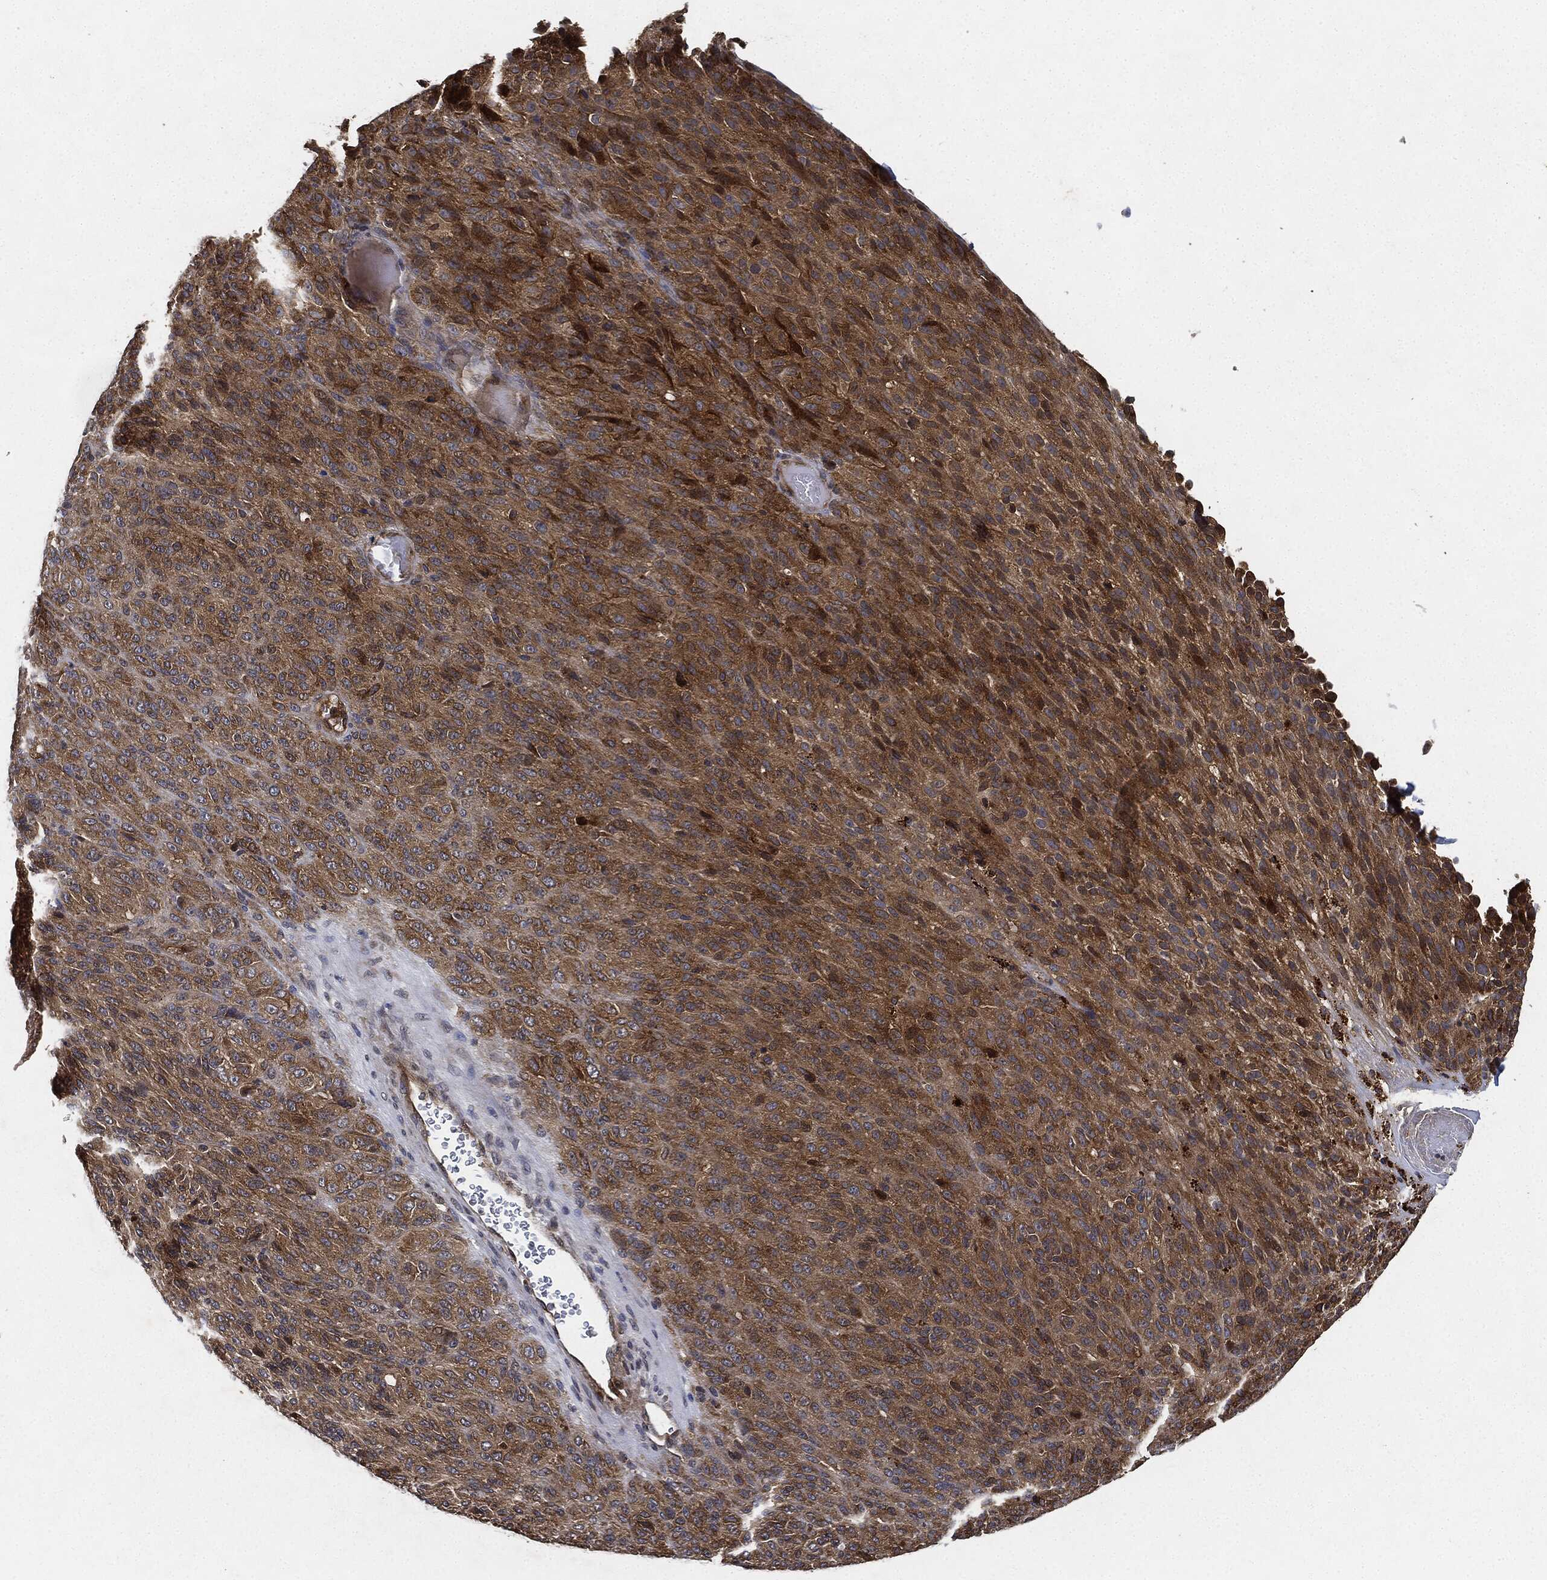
{"staining": {"intensity": "moderate", "quantity": ">75%", "location": "cytoplasmic/membranous"}, "tissue": "melanoma", "cell_type": "Tumor cells", "image_type": "cancer", "snomed": [{"axis": "morphology", "description": "Malignant melanoma, Metastatic site"}, {"axis": "topography", "description": "Brain"}], "caption": "High-power microscopy captured an immunohistochemistry micrograph of malignant melanoma (metastatic site), revealing moderate cytoplasmic/membranous positivity in about >75% of tumor cells.", "gene": "MLST8", "patient": {"sex": "female", "age": 56}}